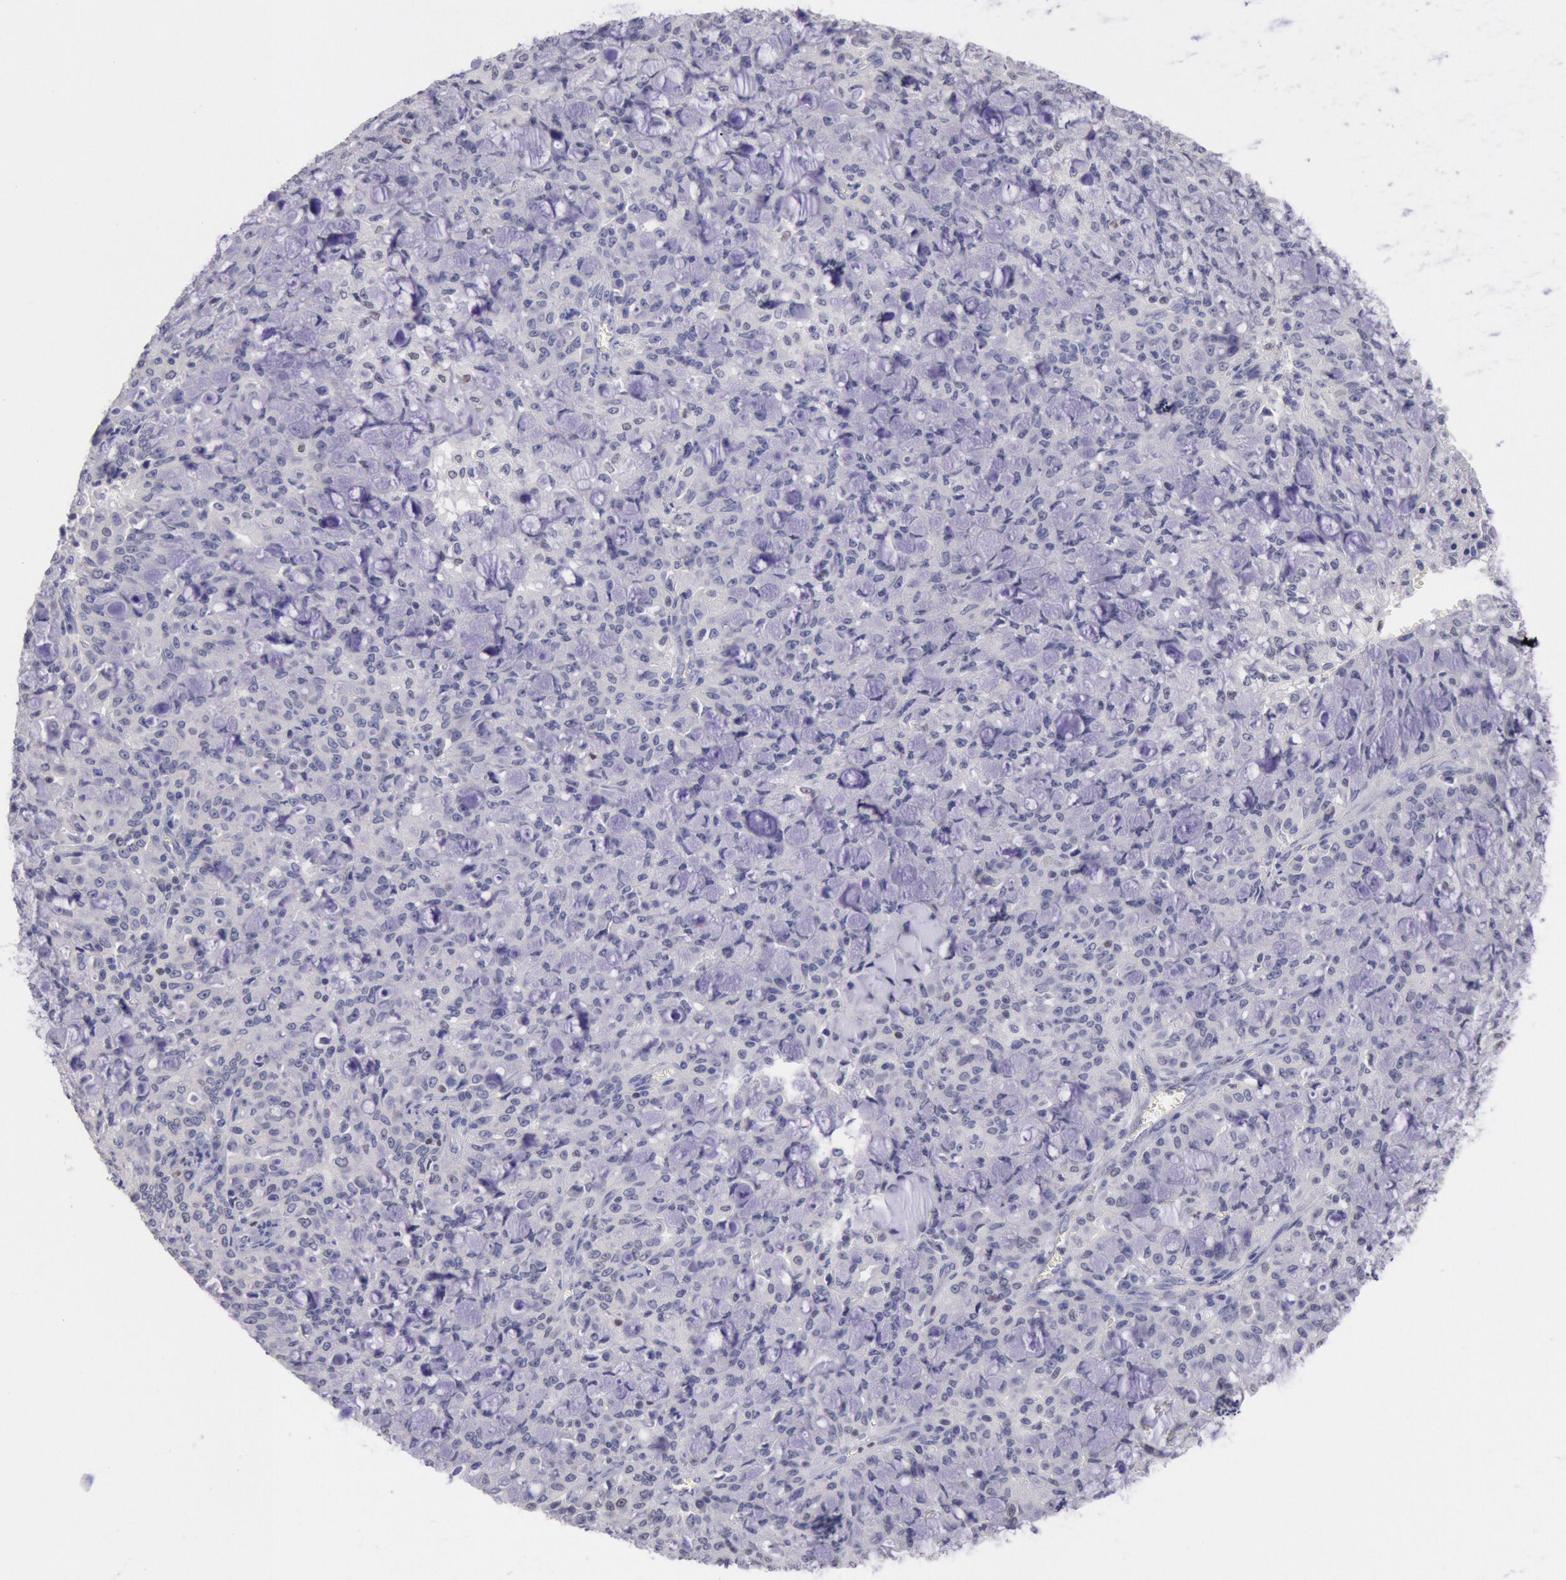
{"staining": {"intensity": "negative", "quantity": "none", "location": "none"}, "tissue": "lung cancer", "cell_type": "Tumor cells", "image_type": "cancer", "snomed": [{"axis": "morphology", "description": "Adenocarcinoma, NOS"}, {"axis": "topography", "description": "Lung"}], "caption": "DAB immunohistochemical staining of adenocarcinoma (lung) exhibits no significant staining in tumor cells.", "gene": "RPS6KA5", "patient": {"sex": "female", "age": 44}}